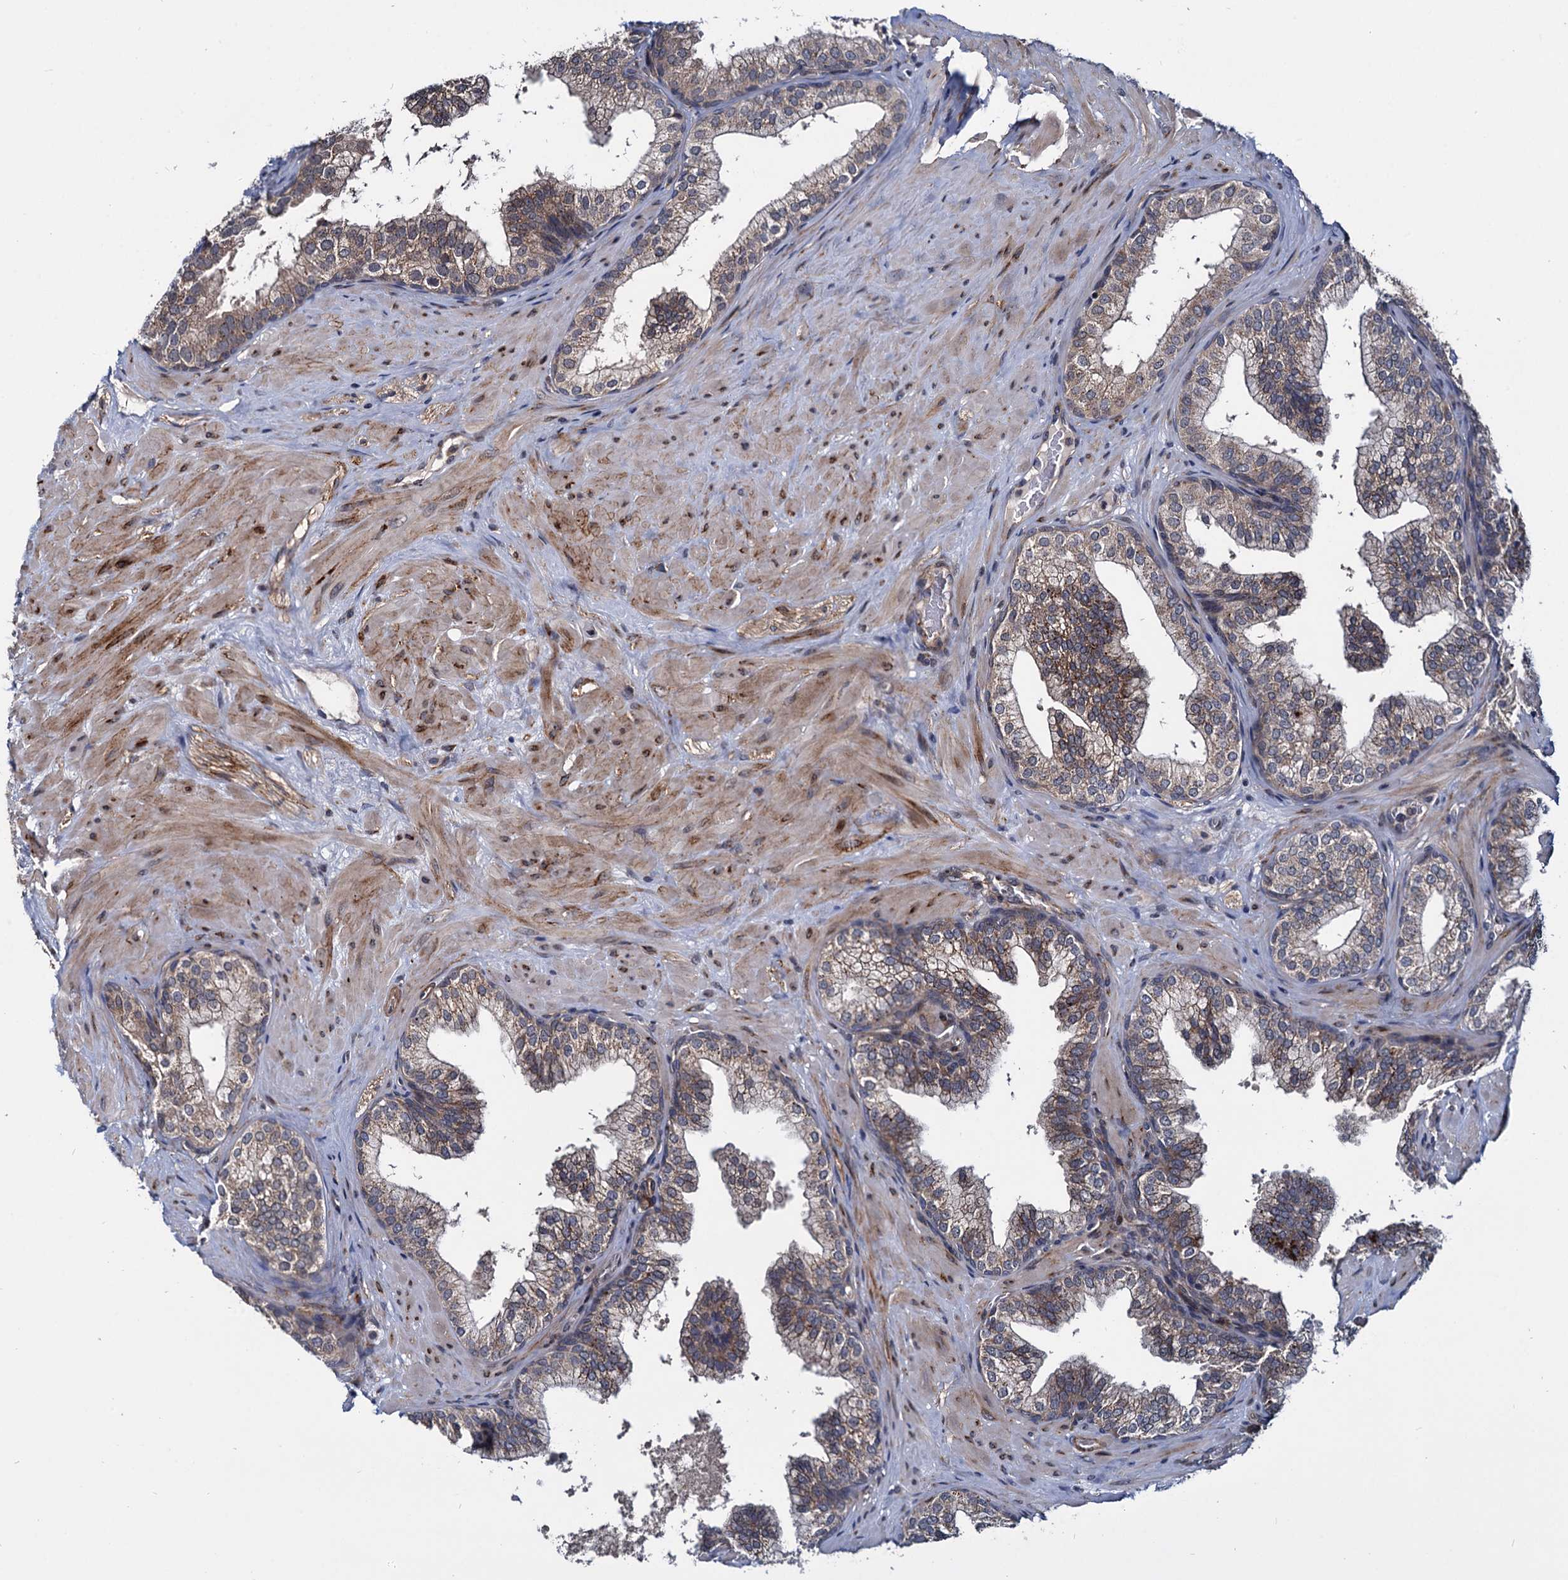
{"staining": {"intensity": "moderate", "quantity": "25%-75%", "location": "cytoplasmic/membranous"}, "tissue": "prostate", "cell_type": "Glandular cells", "image_type": "normal", "snomed": [{"axis": "morphology", "description": "Normal tissue, NOS"}, {"axis": "topography", "description": "Prostate"}], "caption": "Approximately 25%-75% of glandular cells in unremarkable human prostate reveal moderate cytoplasmic/membranous protein positivity as visualized by brown immunohistochemical staining.", "gene": "ARHGAP42", "patient": {"sex": "male", "age": 60}}